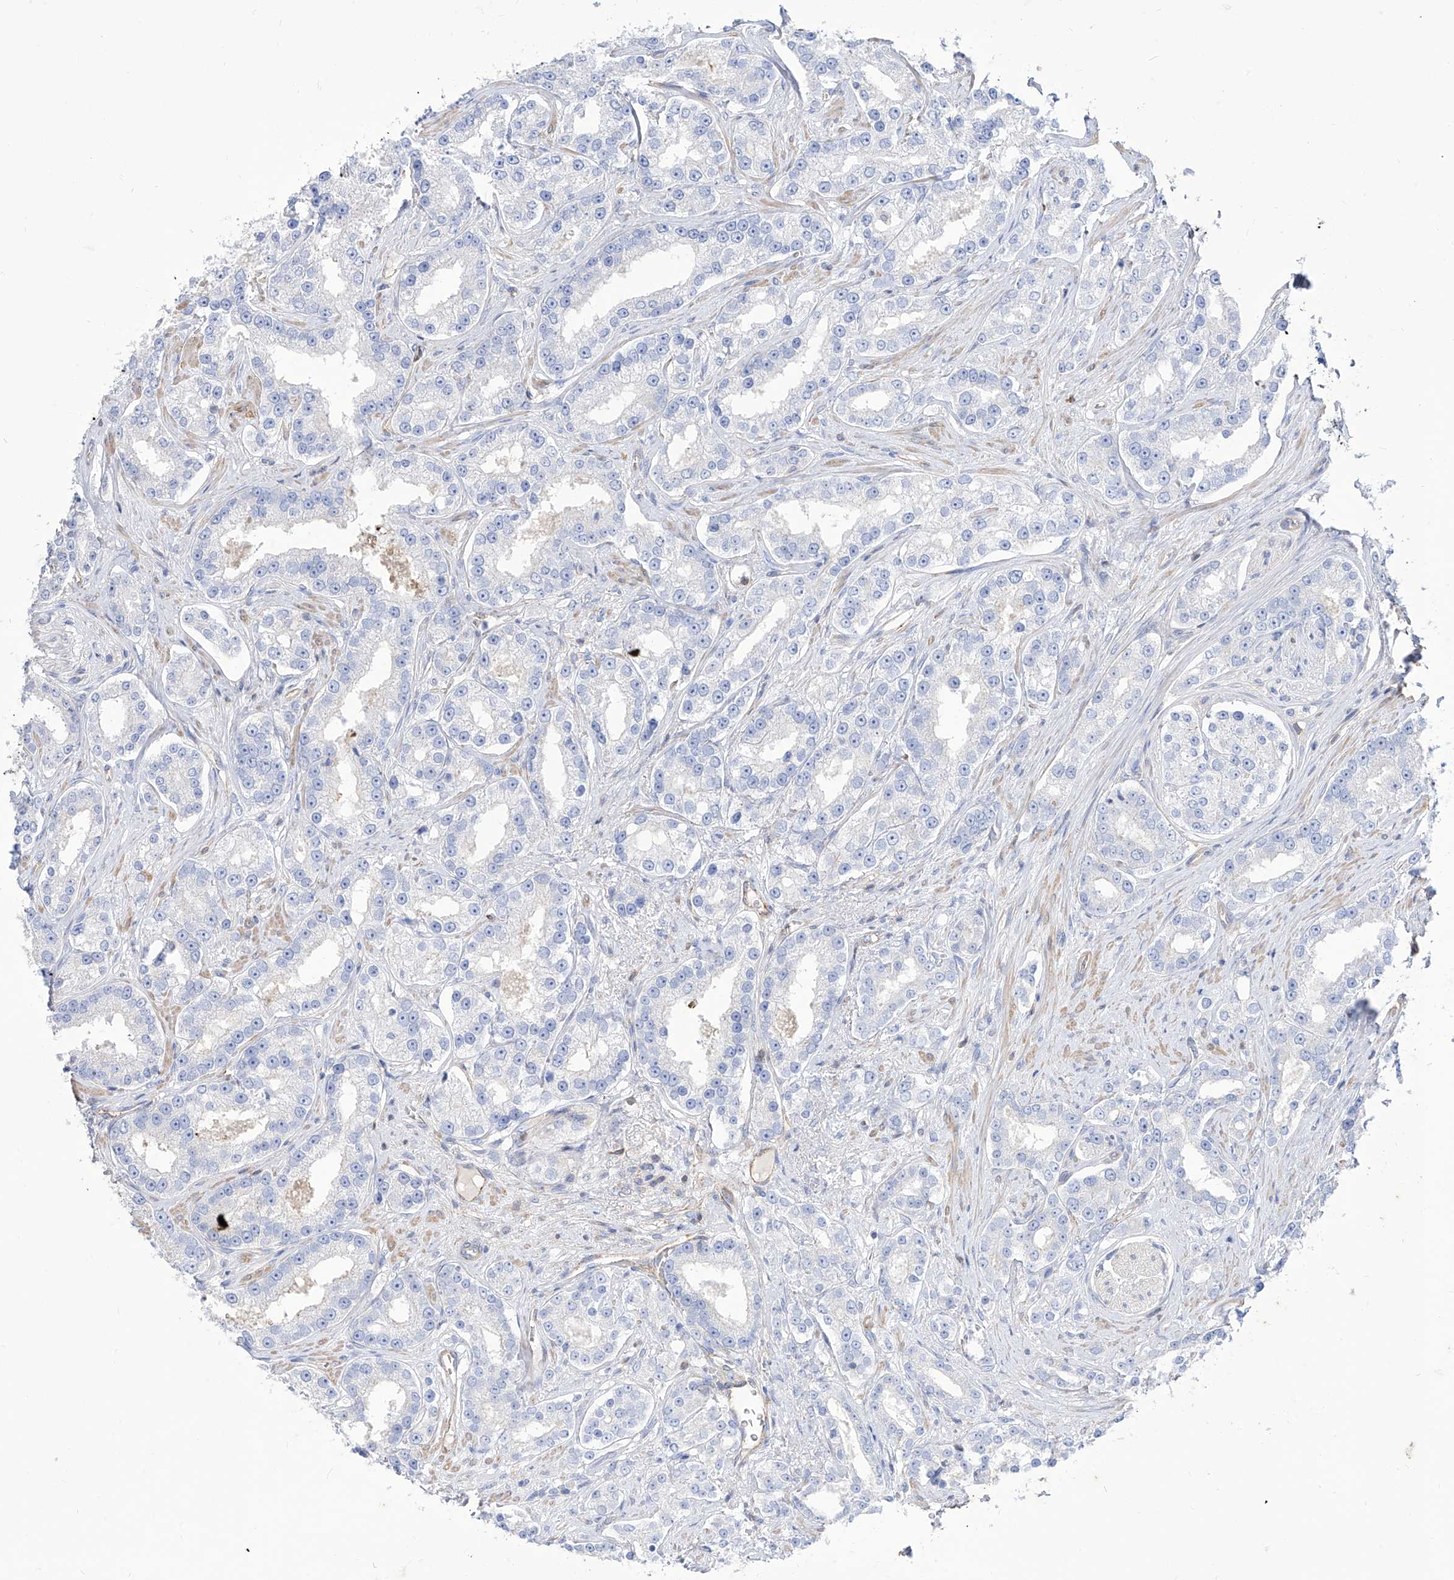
{"staining": {"intensity": "negative", "quantity": "none", "location": "none"}, "tissue": "prostate cancer", "cell_type": "Tumor cells", "image_type": "cancer", "snomed": [{"axis": "morphology", "description": "Normal tissue, NOS"}, {"axis": "morphology", "description": "Adenocarcinoma, High grade"}, {"axis": "topography", "description": "Prostate"}], "caption": "Tumor cells are negative for brown protein staining in prostate cancer.", "gene": "C1orf74", "patient": {"sex": "male", "age": 83}}